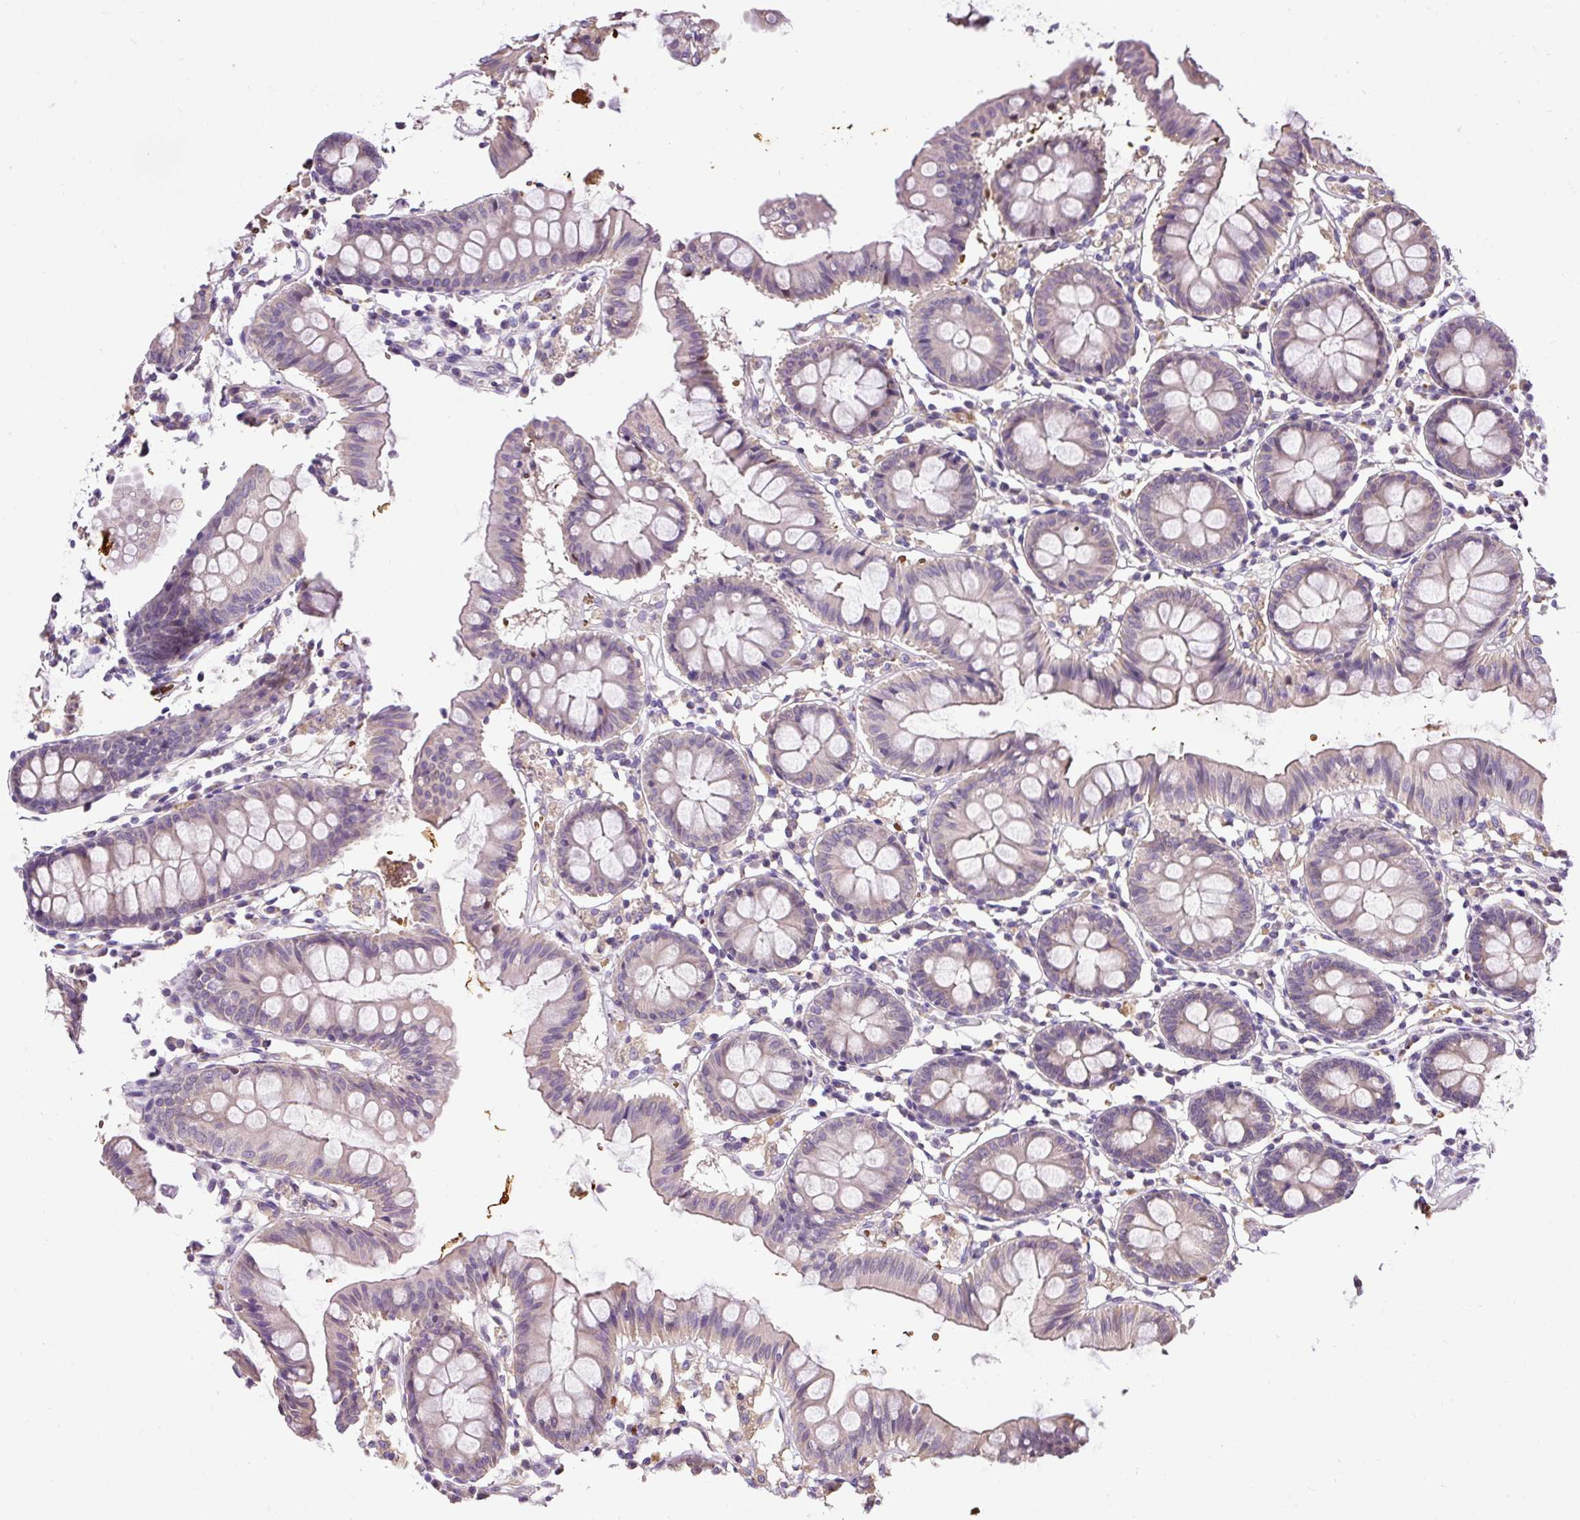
{"staining": {"intensity": "negative", "quantity": "none", "location": "none"}, "tissue": "colon", "cell_type": "Endothelial cells", "image_type": "normal", "snomed": [{"axis": "morphology", "description": "Normal tissue, NOS"}, {"axis": "topography", "description": "Colon"}], "caption": "Colon was stained to show a protein in brown. There is no significant expression in endothelial cells. The staining was performed using DAB to visualize the protein expression in brown, while the nuclei were stained in blue with hematoxylin (Magnification: 20x).", "gene": "CXCL13", "patient": {"sex": "female", "age": 84}}